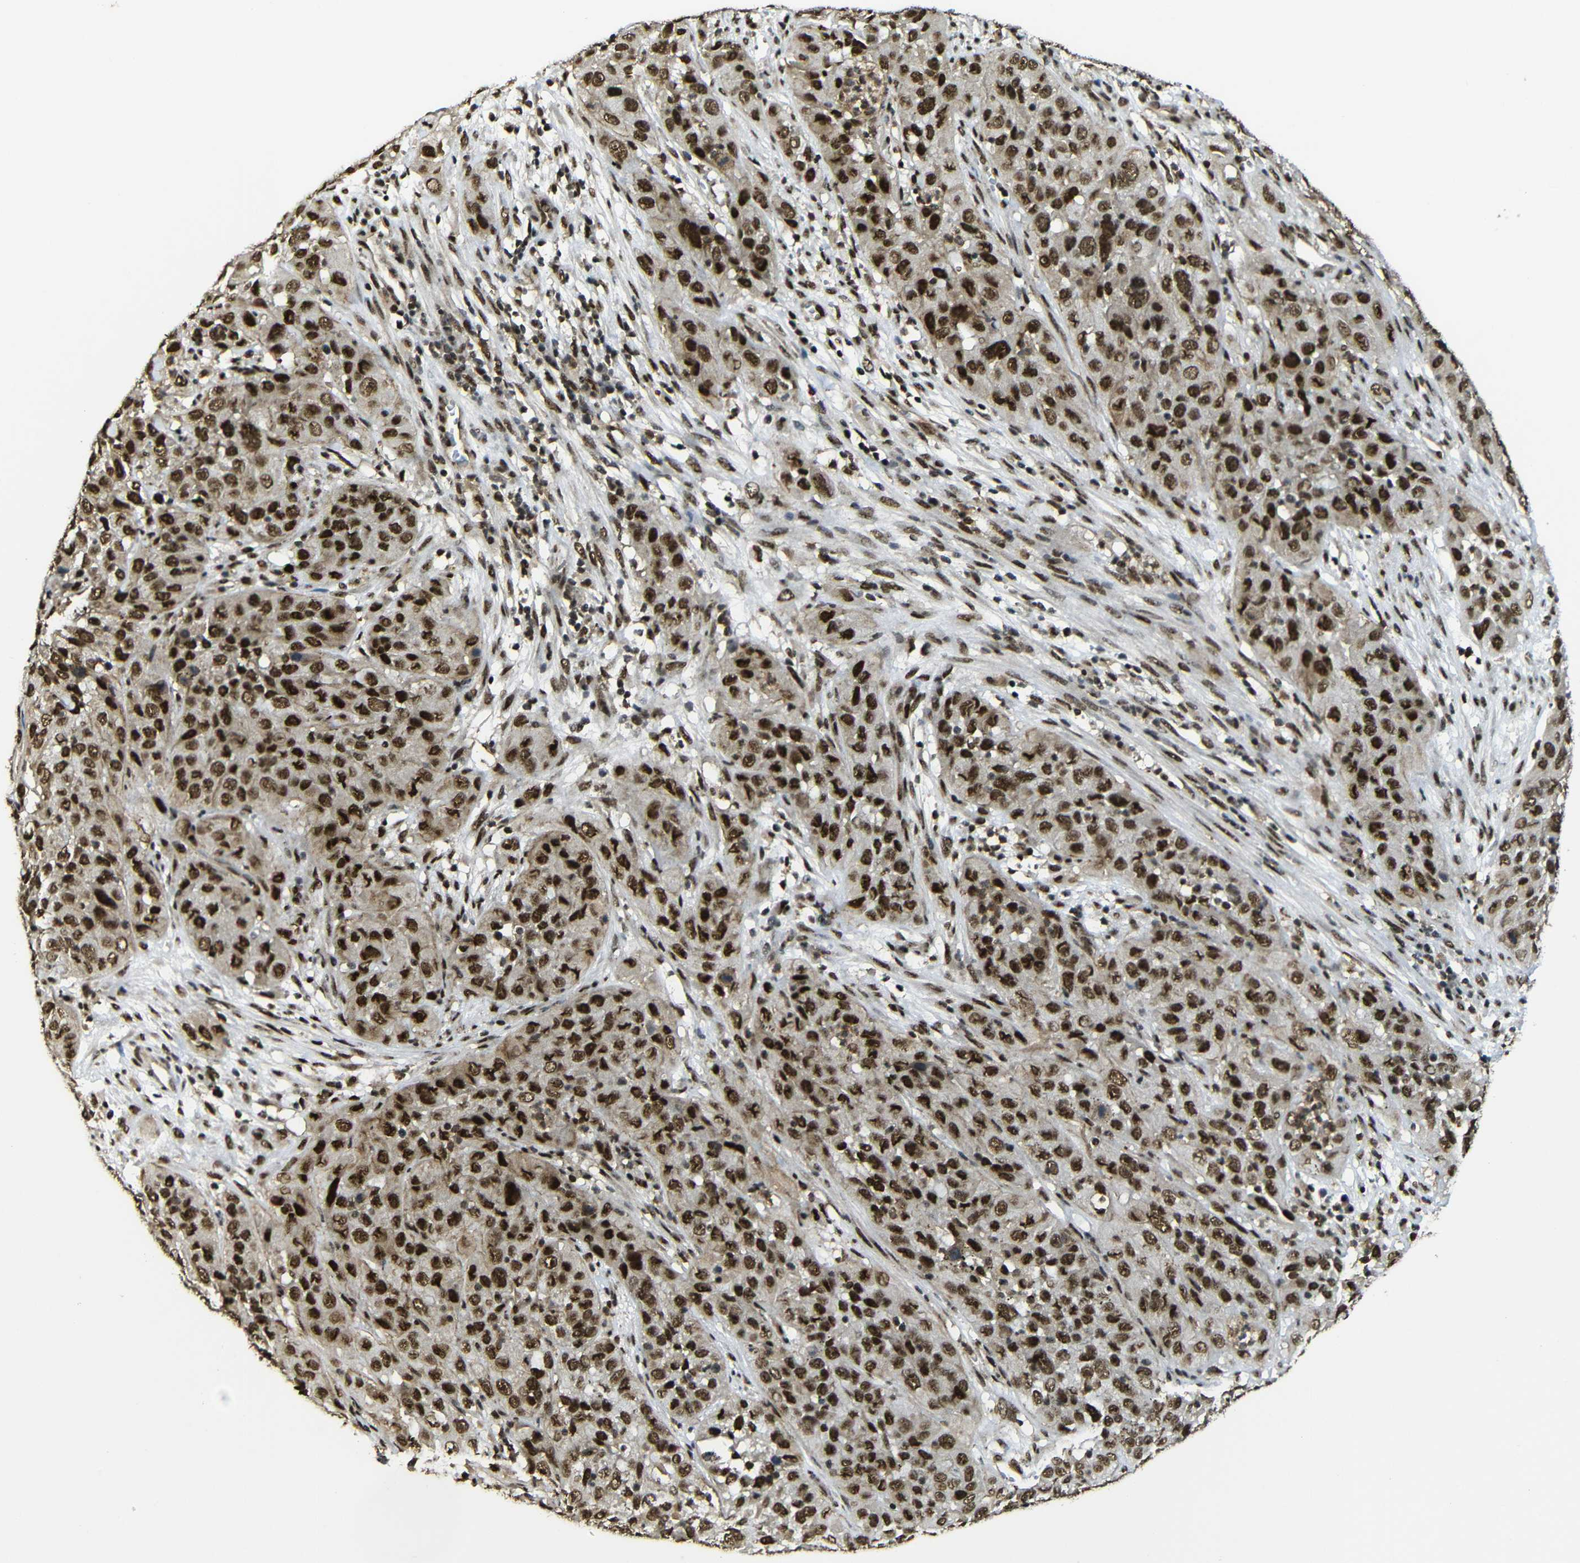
{"staining": {"intensity": "strong", "quantity": ">75%", "location": "cytoplasmic/membranous,nuclear"}, "tissue": "cervical cancer", "cell_type": "Tumor cells", "image_type": "cancer", "snomed": [{"axis": "morphology", "description": "Squamous cell carcinoma, NOS"}, {"axis": "topography", "description": "Cervix"}], "caption": "Strong cytoplasmic/membranous and nuclear staining for a protein is identified in approximately >75% of tumor cells of cervical squamous cell carcinoma using IHC.", "gene": "TCF7L2", "patient": {"sex": "female", "age": 32}}